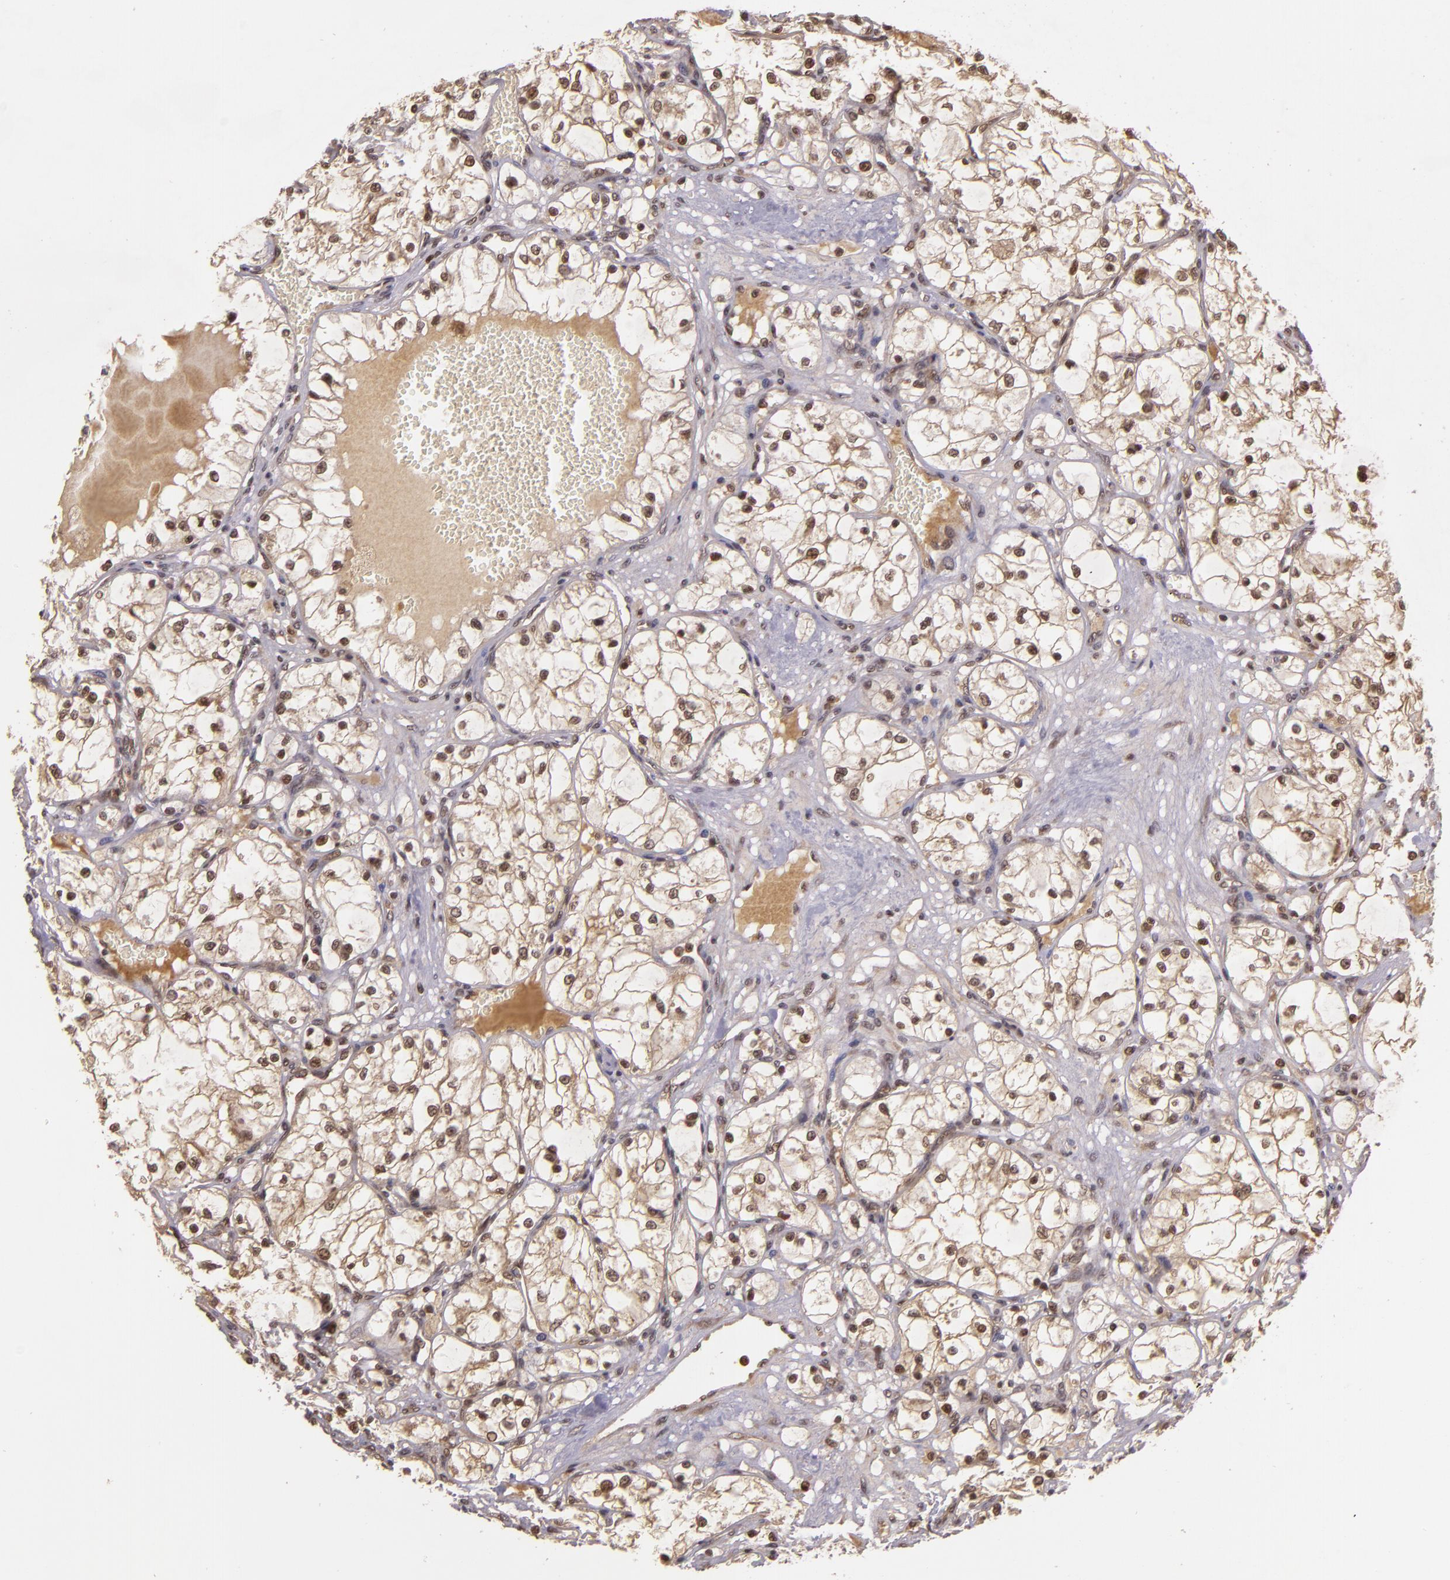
{"staining": {"intensity": "weak", "quantity": "25%-75%", "location": "nuclear"}, "tissue": "renal cancer", "cell_type": "Tumor cells", "image_type": "cancer", "snomed": [{"axis": "morphology", "description": "Adenocarcinoma, NOS"}, {"axis": "topography", "description": "Kidney"}], "caption": "Renal cancer was stained to show a protein in brown. There is low levels of weak nuclear staining in about 25%-75% of tumor cells. The staining was performed using DAB (3,3'-diaminobenzidine) to visualize the protein expression in brown, while the nuclei were stained in blue with hematoxylin (Magnification: 20x).", "gene": "TXNRD2", "patient": {"sex": "male", "age": 61}}